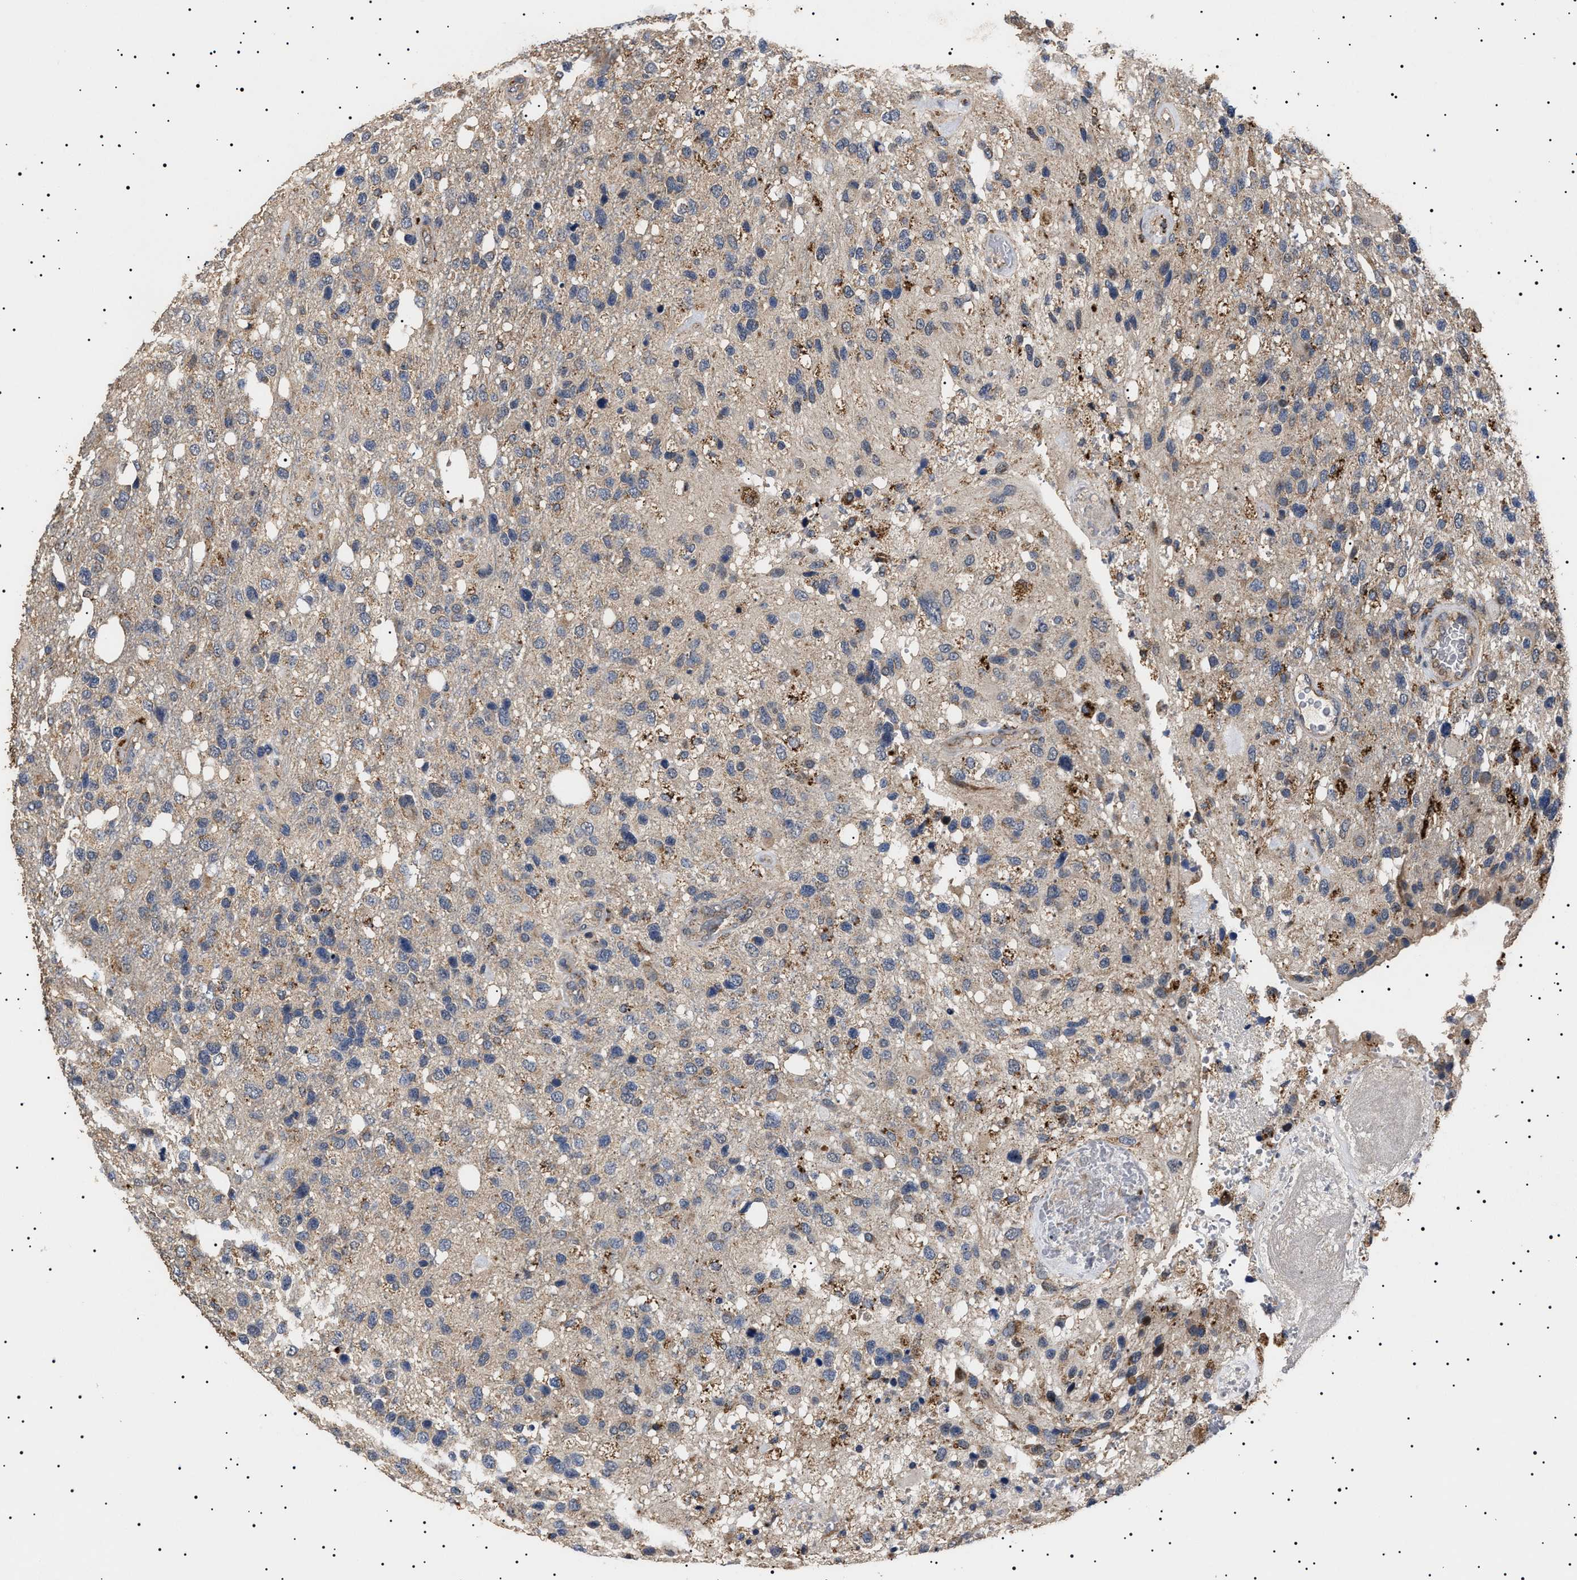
{"staining": {"intensity": "moderate", "quantity": "<25%", "location": "cytoplasmic/membranous"}, "tissue": "glioma", "cell_type": "Tumor cells", "image_type": "cancer", "snomed": [{"axis": "morphology", "description": "Glioma, malignant, High grade"}, {"axis": "topography", "description": "Brain"}], "caption": "Immunohistochemical staining of glioma reveals low levels of moderate cytoplasmic/membranous protein expression in about <25% of tumor cells. The staining was performed using DAB to visualize the protein expression in brown, while the nuclei were stained in blue with hematoxylin (Magnification: 20x).", "gene": "RAB34", "patient": {"sex": "female", "age": 58}}